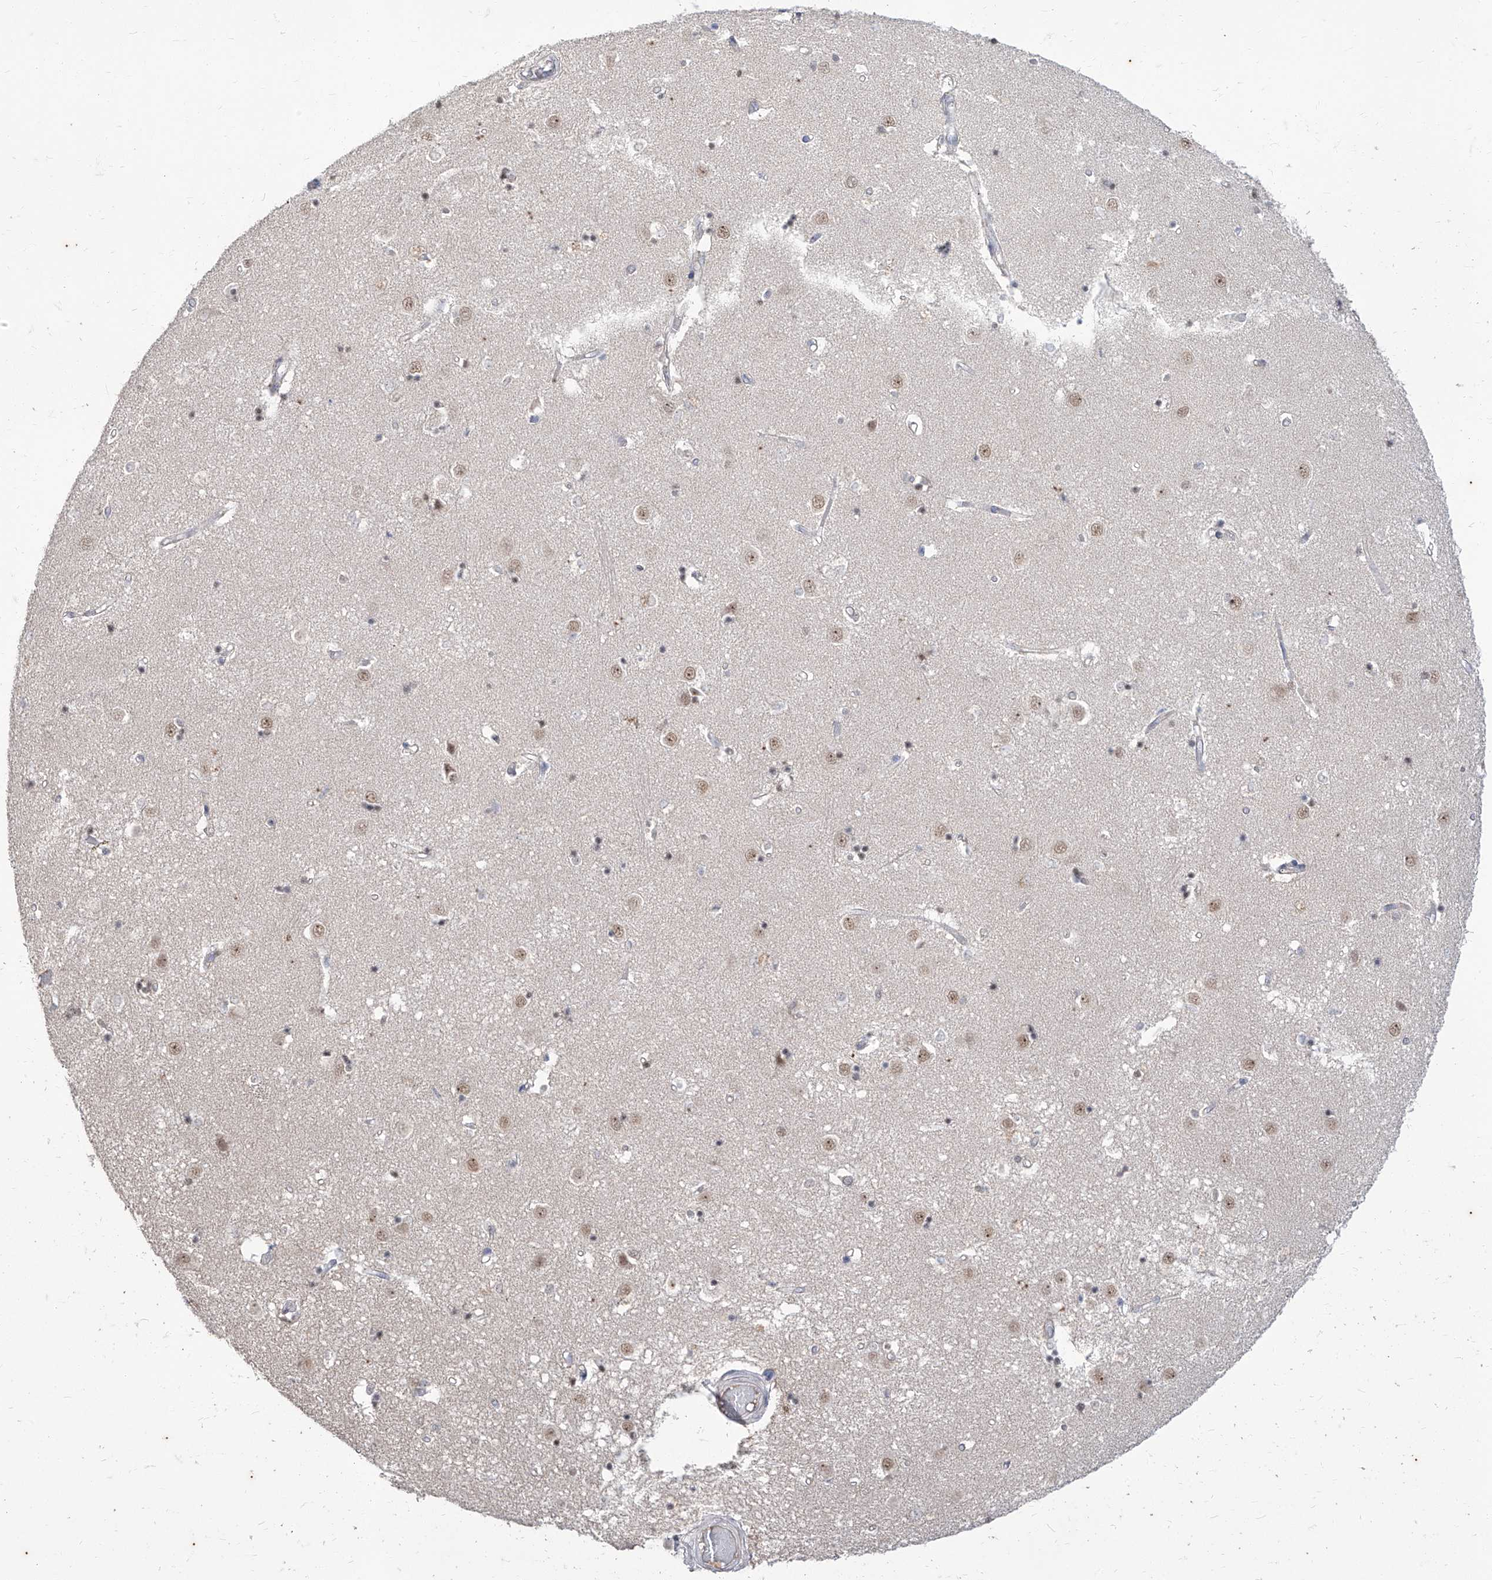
{"staining": {"intensity": "moderate", "quantity": "<25%", "location": "nuclear"}, "tissue": "caudate", "cell_type": "Glial cells", "image_type": "normal", "snomed": [{"axis": "morphology", "description": "Normal tissue, NOS"}, {"axis": "topography", "description": "Lateral ventricle wall"}], "caption": "The image shows a brown stain indicating the presence of a protein in the nuclear of glial cells in caudate. (DAB (3,3'-diaminobenzidine) = brown stain, brightfield microscopy at high magnification).", "gene": "PHF20L1", "patient": {"sex": "male", "age": 45}}